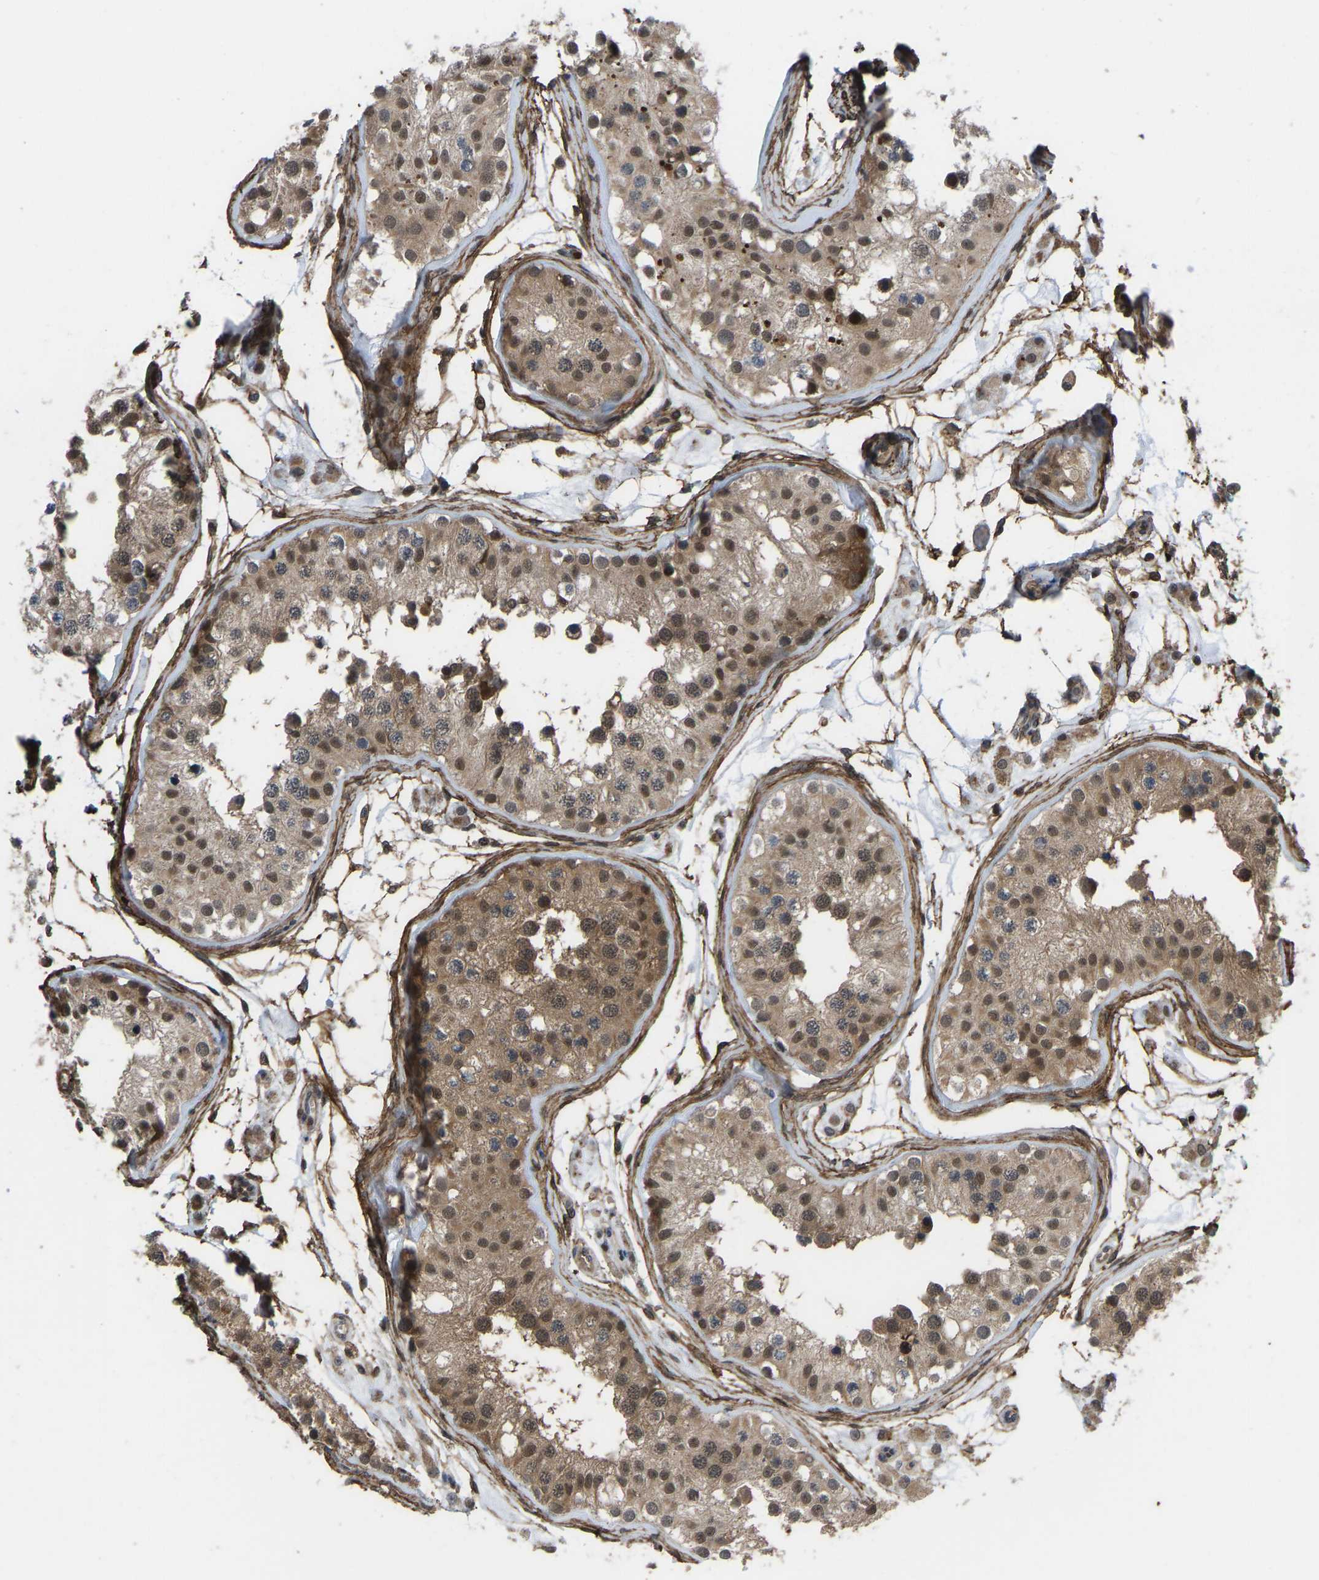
{"staining": {"intensity": "moderate", "quantity": ">75%", "location": "cytoplasmic/membranous,nuclear"}, "tissue": "testis", "cell_type": "Cells in seminiferous ducts", "image_type": "normal", "snomed": [{"axis": "morphology", "description": "Normal tissue, NOS"}, {"axis": "morphology", "description": "Adenocarcinoma, metastatic, NOS"}, {"axis": "topography", "description": "Testis"}], "caption": "A high-resolution image shows immunohistochemistry staining of unremarkable testis, which exhibits moderate cytoplasmic/membranous,nuclear positivity in about >75% of cells in seminiferous ducts. (DAB IHC with brightfield microscopy, high magnification).", "gene": "CYP7B1", "patient": {"sex": "male", "age": 26}}